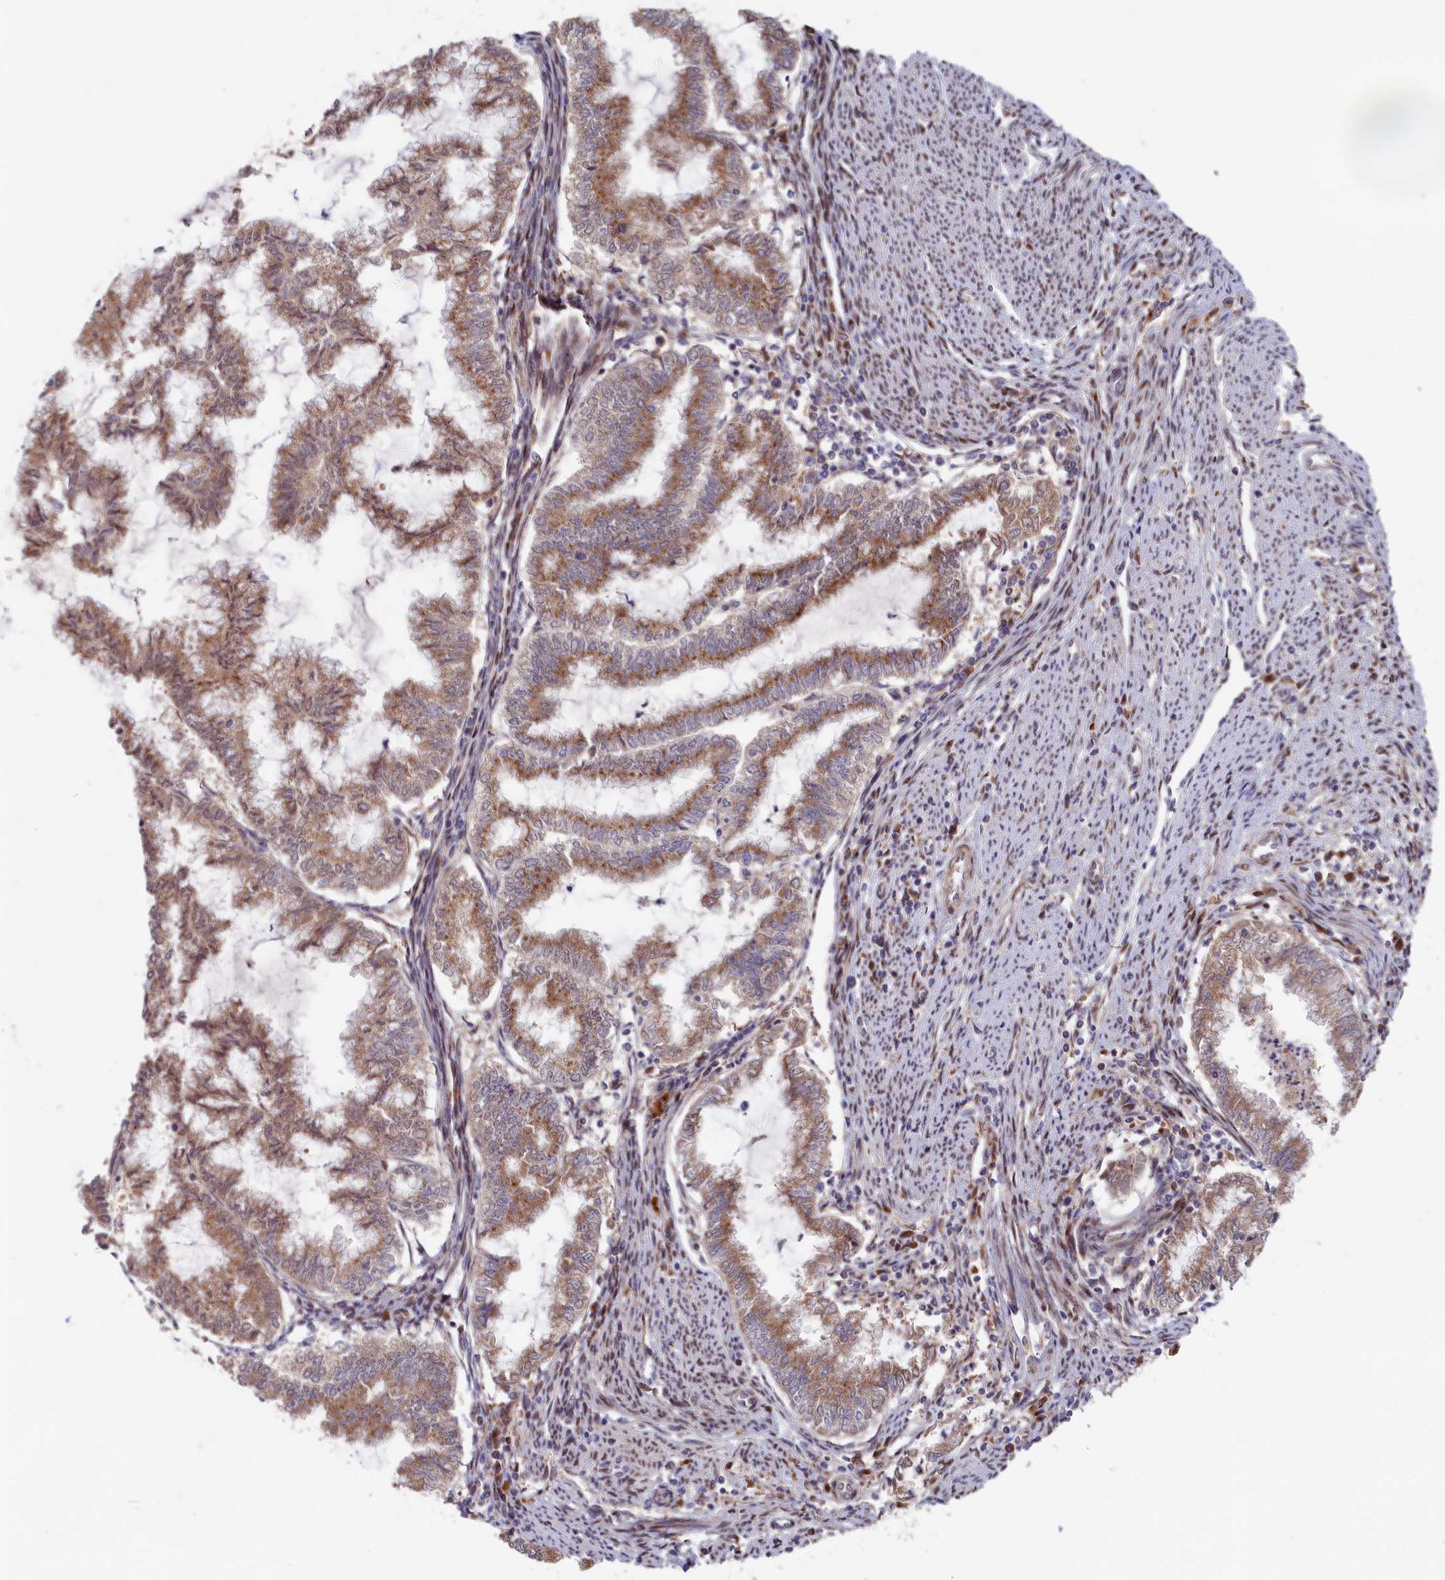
{"staining": {"intensity": "moderate", "quantity": ">75%", "location": "cytoplasmic/membranous"}, "tissue": "endometrial cancer", "cell_type": "Tumor cells", "image_type": "cancer", "snomed": [{"axis": "morphology", "description": "Adenocarcinoma, NOS"}, {"axis": "topography", "description": "Endometrium"}], "caption": "Moderate cytoplasmic/membranous protein expression is identified in approximately >75% of tumor cells in endometrial cancer (adenocarcinoma).", "gene": "CHST12", "patient": {"sex": "female", "age": 79}}